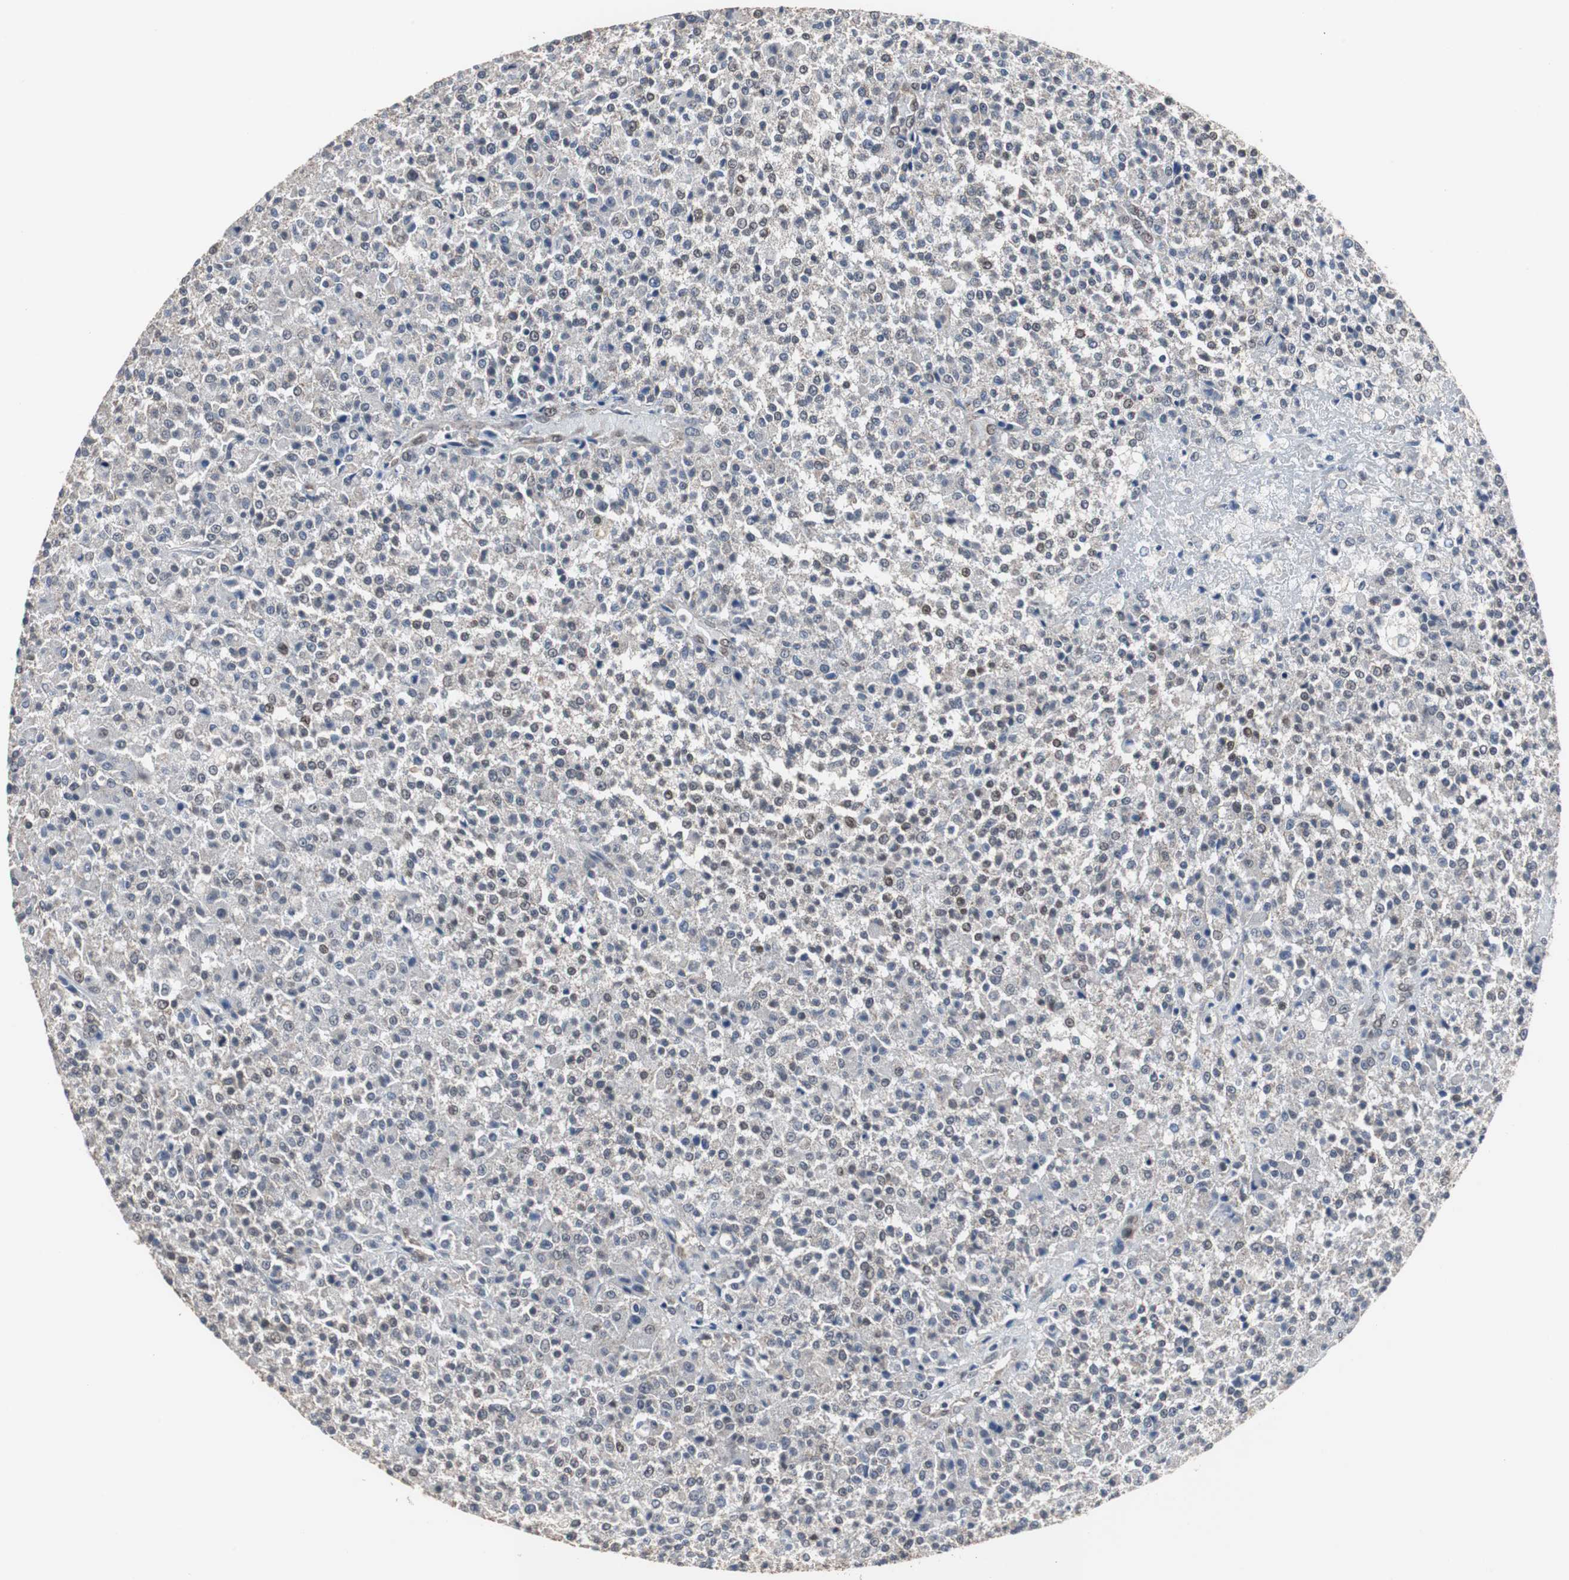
{"staining": {"intensity": "negative", "quantity": "none", "location": "none"}, "tissue": "testis cancer", "cell_type": "Tumor cells", "image_type": "cancer", "snomed": [{"axis": "morphology", "description": "Seminoma, NOS"}, {"axis": "topography", "description": "Testis"}], "caption": "High magnification brightfield microscopy of testis cancer (seminoma) stained with DAB (brown) and counterstained with hematoxylin (blue): tumor cells show no significant staining.", "gene": "ZHX2", "patient": {"sex": "male", "age": 59}}